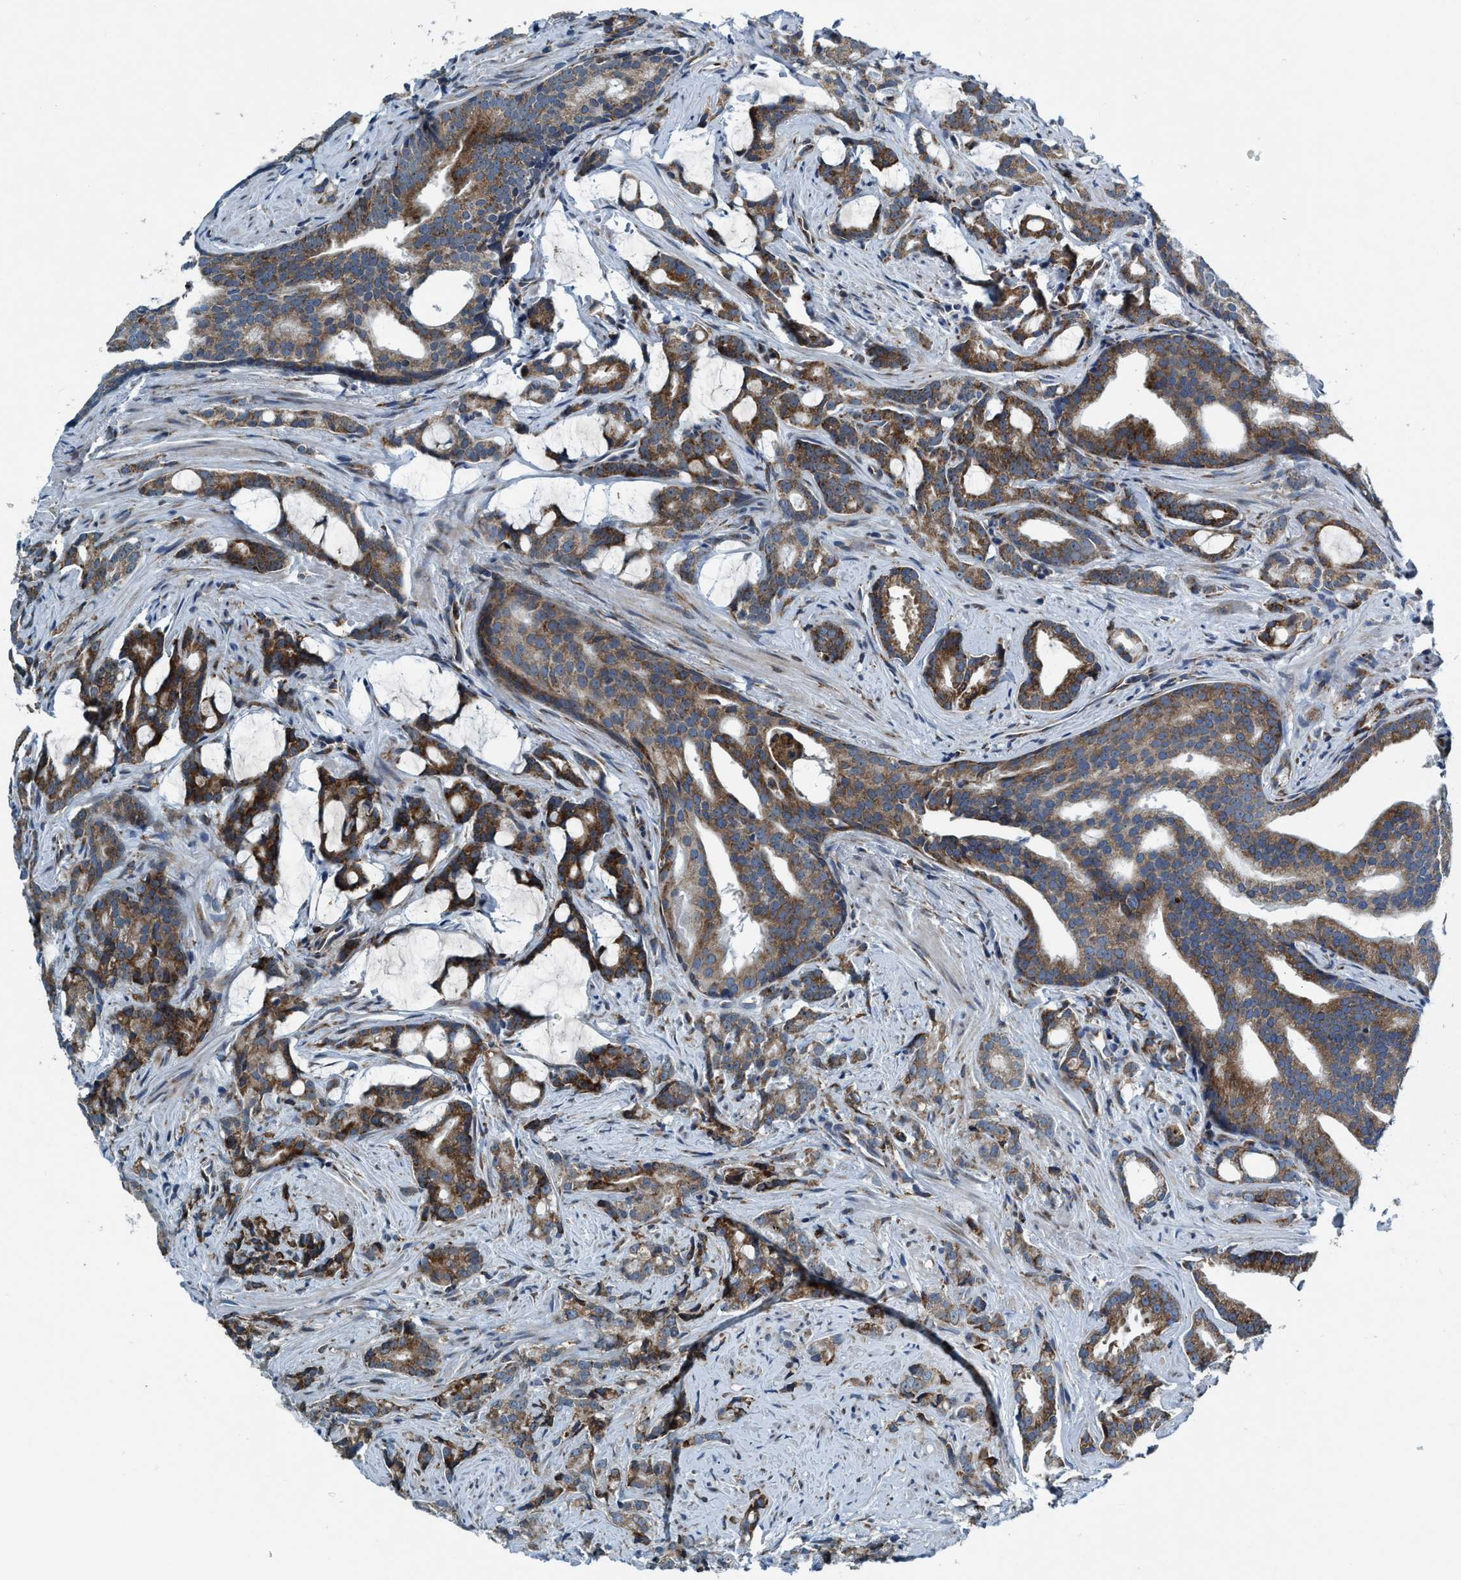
{"staining": {"intensity": "strong", "quantity": ">75%", "location": "cytoplasmic/membranous"}, "tissue": "prostate cancer", "cell_type": "Tumor cells", "image_type": "cancer", "snomed": [{"axis": "morphology", "description": "Adenocarcinoma, Low grade"}, {"axis": "topography", "description": "Prostate"}], "caption": "Strong cytoplasmic/membranous protein staining is identified in approximately >75% of tumor cells in prostate low-grade adenocarcinoma.", "gene": "ARMC9", "patient": {"sex": "male", "age": 58}}